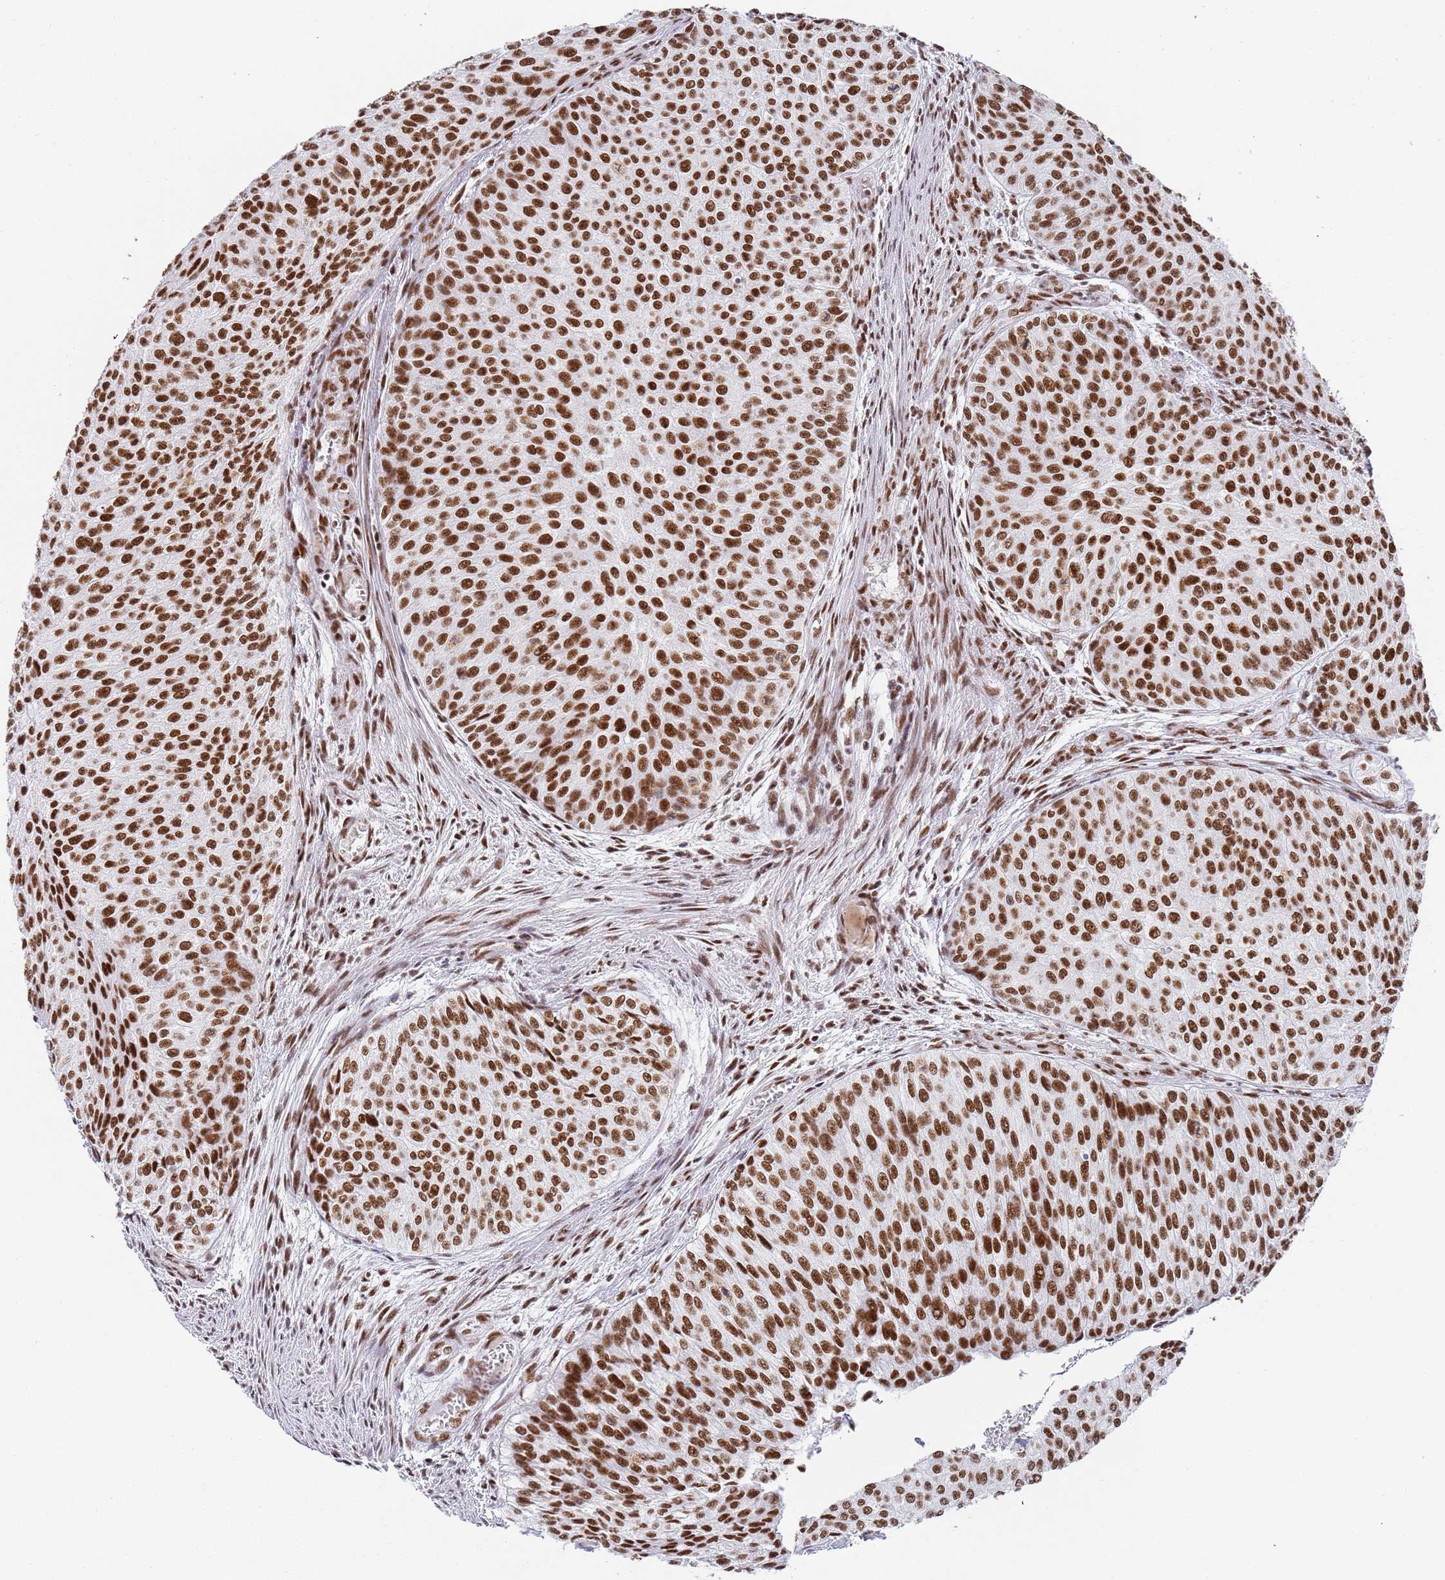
{"staining": {"intensity": "strong", "quantity": ">75%", "location": "nuclear"}, "tissue": "urothelial cancer", "cell_type": "Tumor cells", "image_type": "cancer", "snomed": [{"axis": "morphology", "description": "Urothelial carcinoma, Low grade"}, {"axis": "topography", "description": "Urinary bladder"}], "caption": "Immunohistochemical staining of human urothelial cancer exhibits high levels of strong nuclear protein staining in approximately >75% of tumor cells.", "gene": "AKAP8L", "patient": {"sex": "male", "age": 84}}